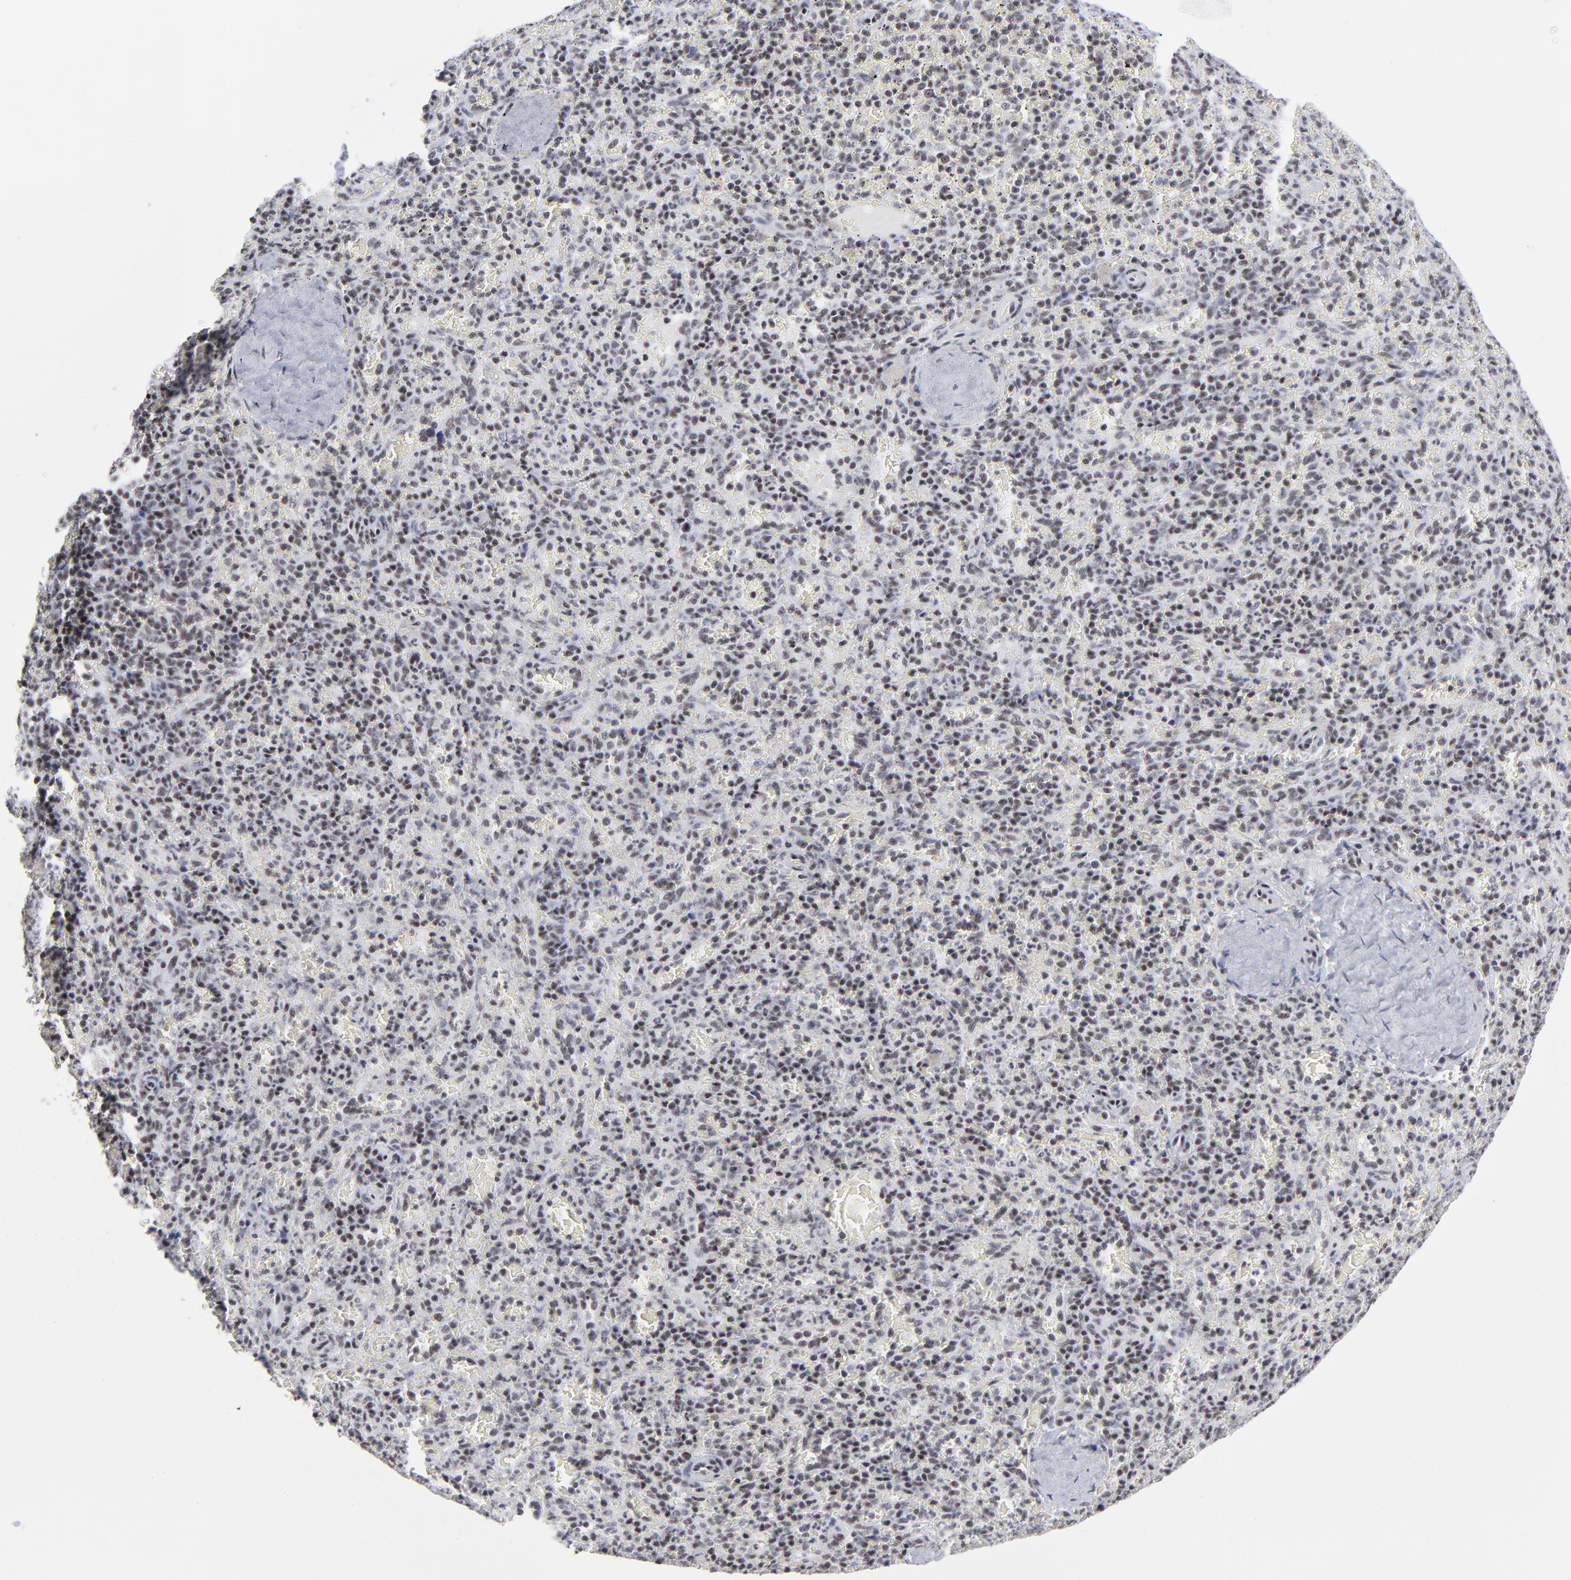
{"staining": {"intensity": "weak", "quantity": "<25%", "location": "nuclear"}, "tissue": "spleen", "cell_type": "Cells in red pulp", "image_type": "normal", "snomed": [{"axis": "morphology", "description": "Normal tissue, NOS"}, {"axis": "topography", "description": "Spleen"}], "caption": "Immunohistochemistry (IHC) image of unremarkable spleen: human spleen stained with DAB (3,3'-diaminobenzidine) reveals no significant protein positivity in cells in red pulp.", "gene": "SP2", "patient": {"sex": "female", "age": 50}}